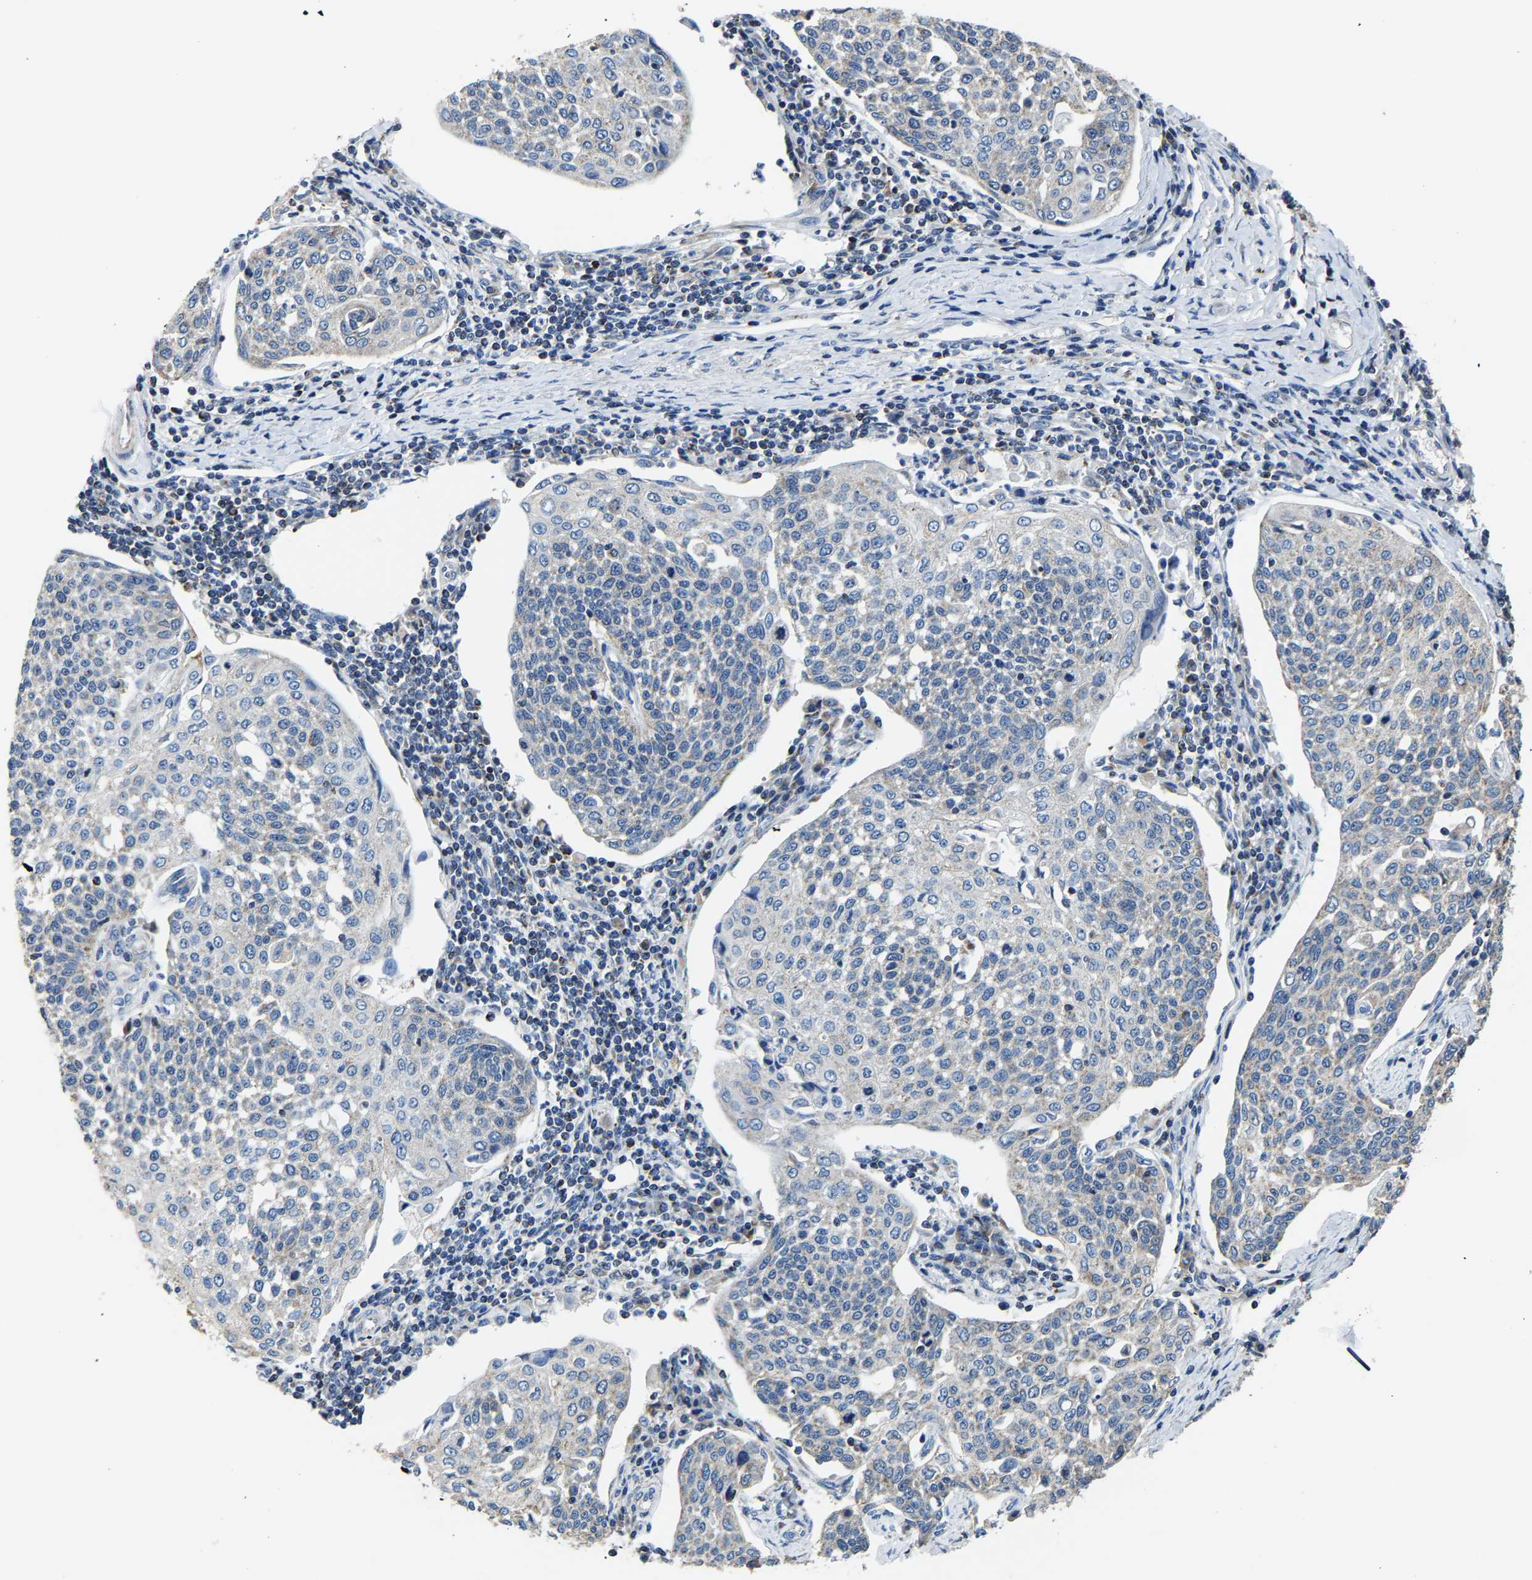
{"staining": {"intensity": "negative", "quantity": "none", "location": "none"}, "tissue": "cervical cancer", "cell_type": "Tumor cells", "image_type": "cancer", "snomed": [{"axis": "morphology", "description": "Squamous cell carcinoma, NOS"}, {"axis": "topography", "description": "Cervix"}], "caption": "Immunohistochemical staining of cervical cancer (squamous cell carcinoma) reveals no significant expression in tumor cells.", "gene": "AGK", "patient": {"sex": "female", "age": 34}}